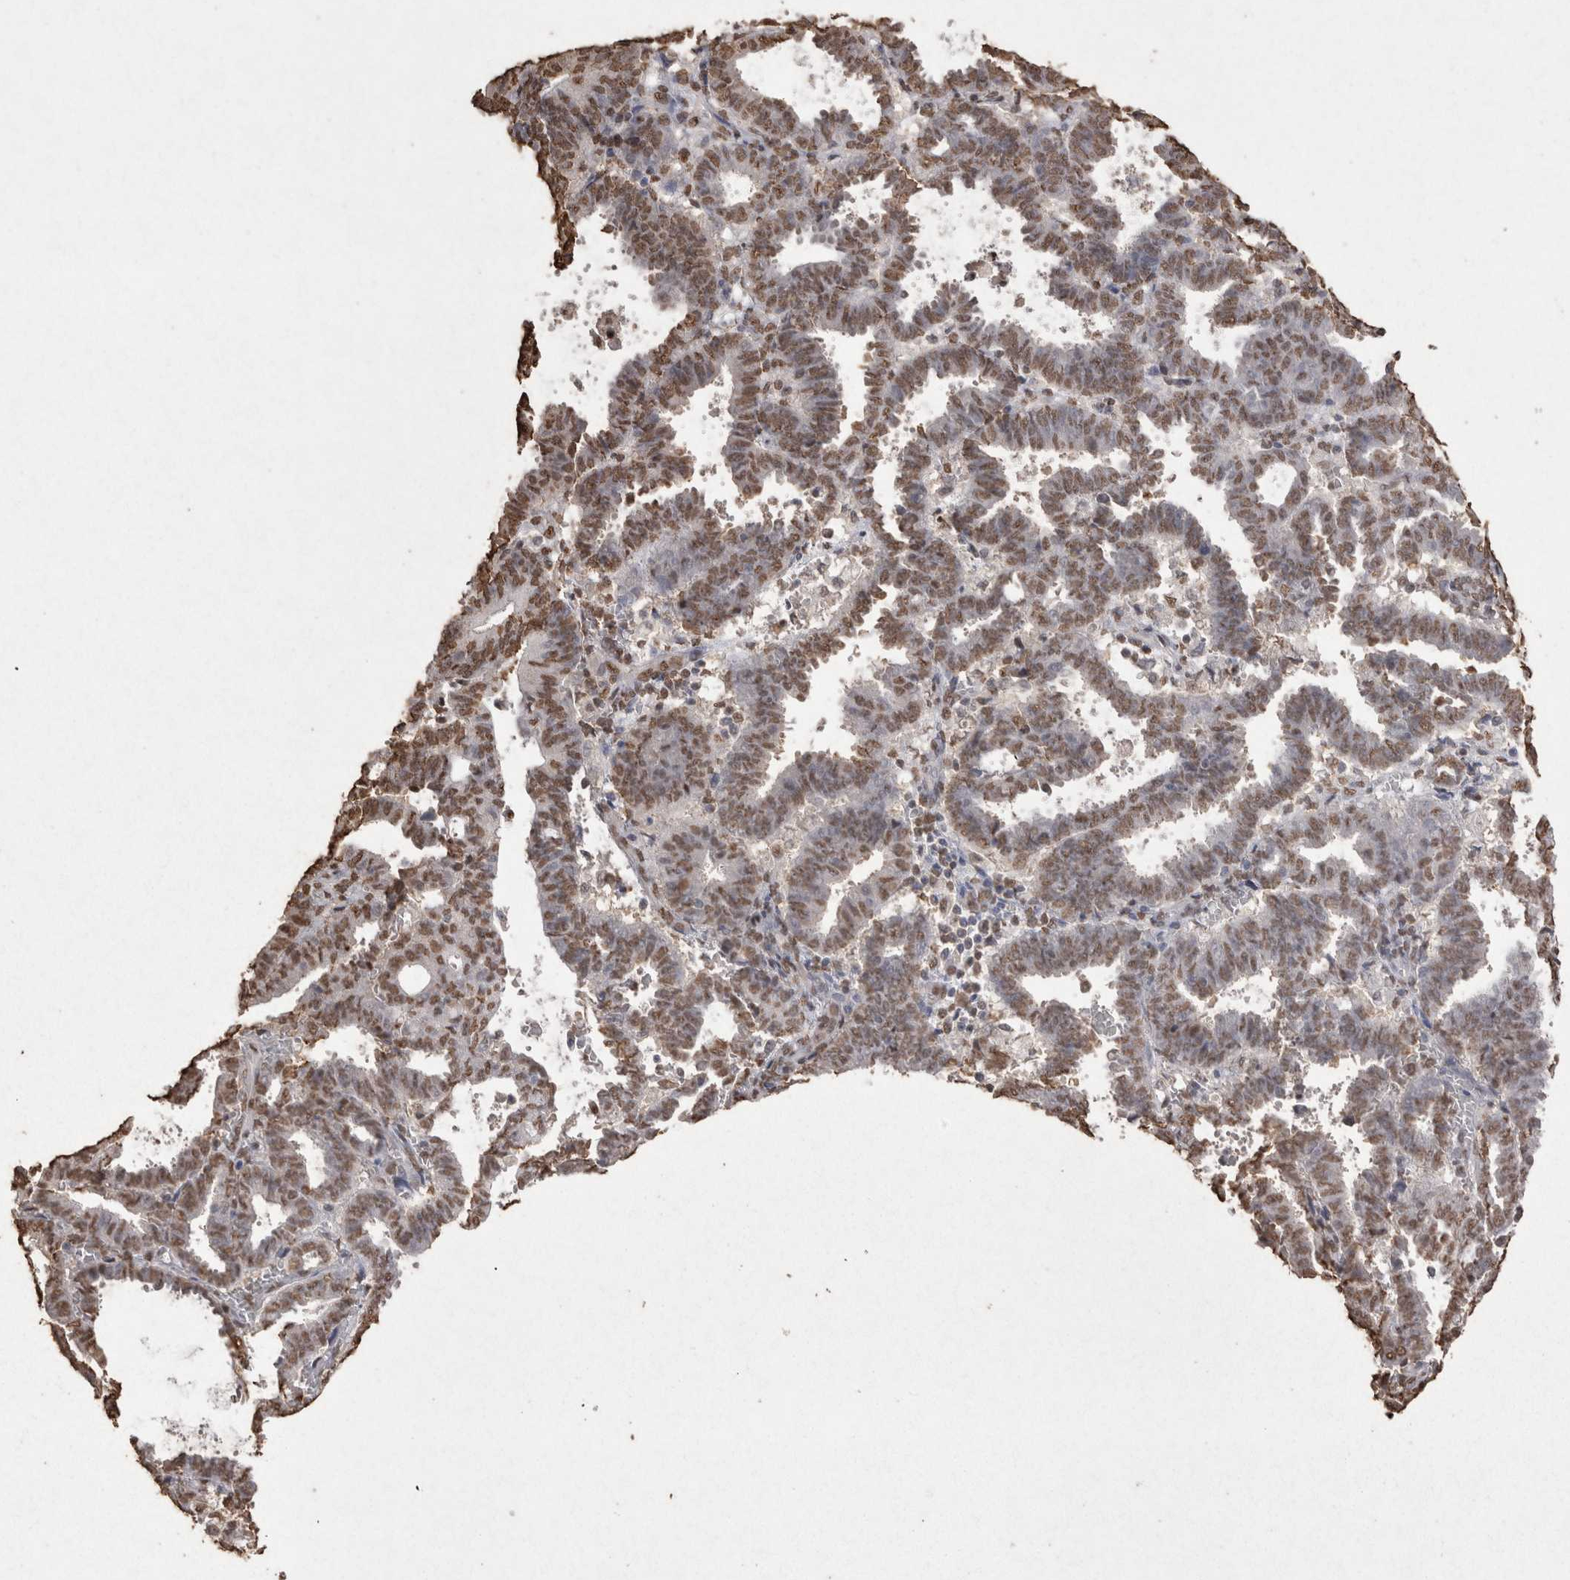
{"staining": {"intensity": "moderate", "quantity": ">75%", "location": "nuclear"}, "tissue": "endometrial cancer", "cell_type": "Tumor cells", "image_type": "cancer", "snomed": [{"axis": "morphology", "description": "Adenocarcinoma, NOS"}, {"axis": "topography", "description": "Uterus"}], "caption": "This is a photomicrograph of IHC staining of endometrial cancer (adenocarcinoma), which shows moderate expression in the nuclear of tumor cells.", "gene": "POU5F1", "patient": {"sex": "female", "age": 83}}